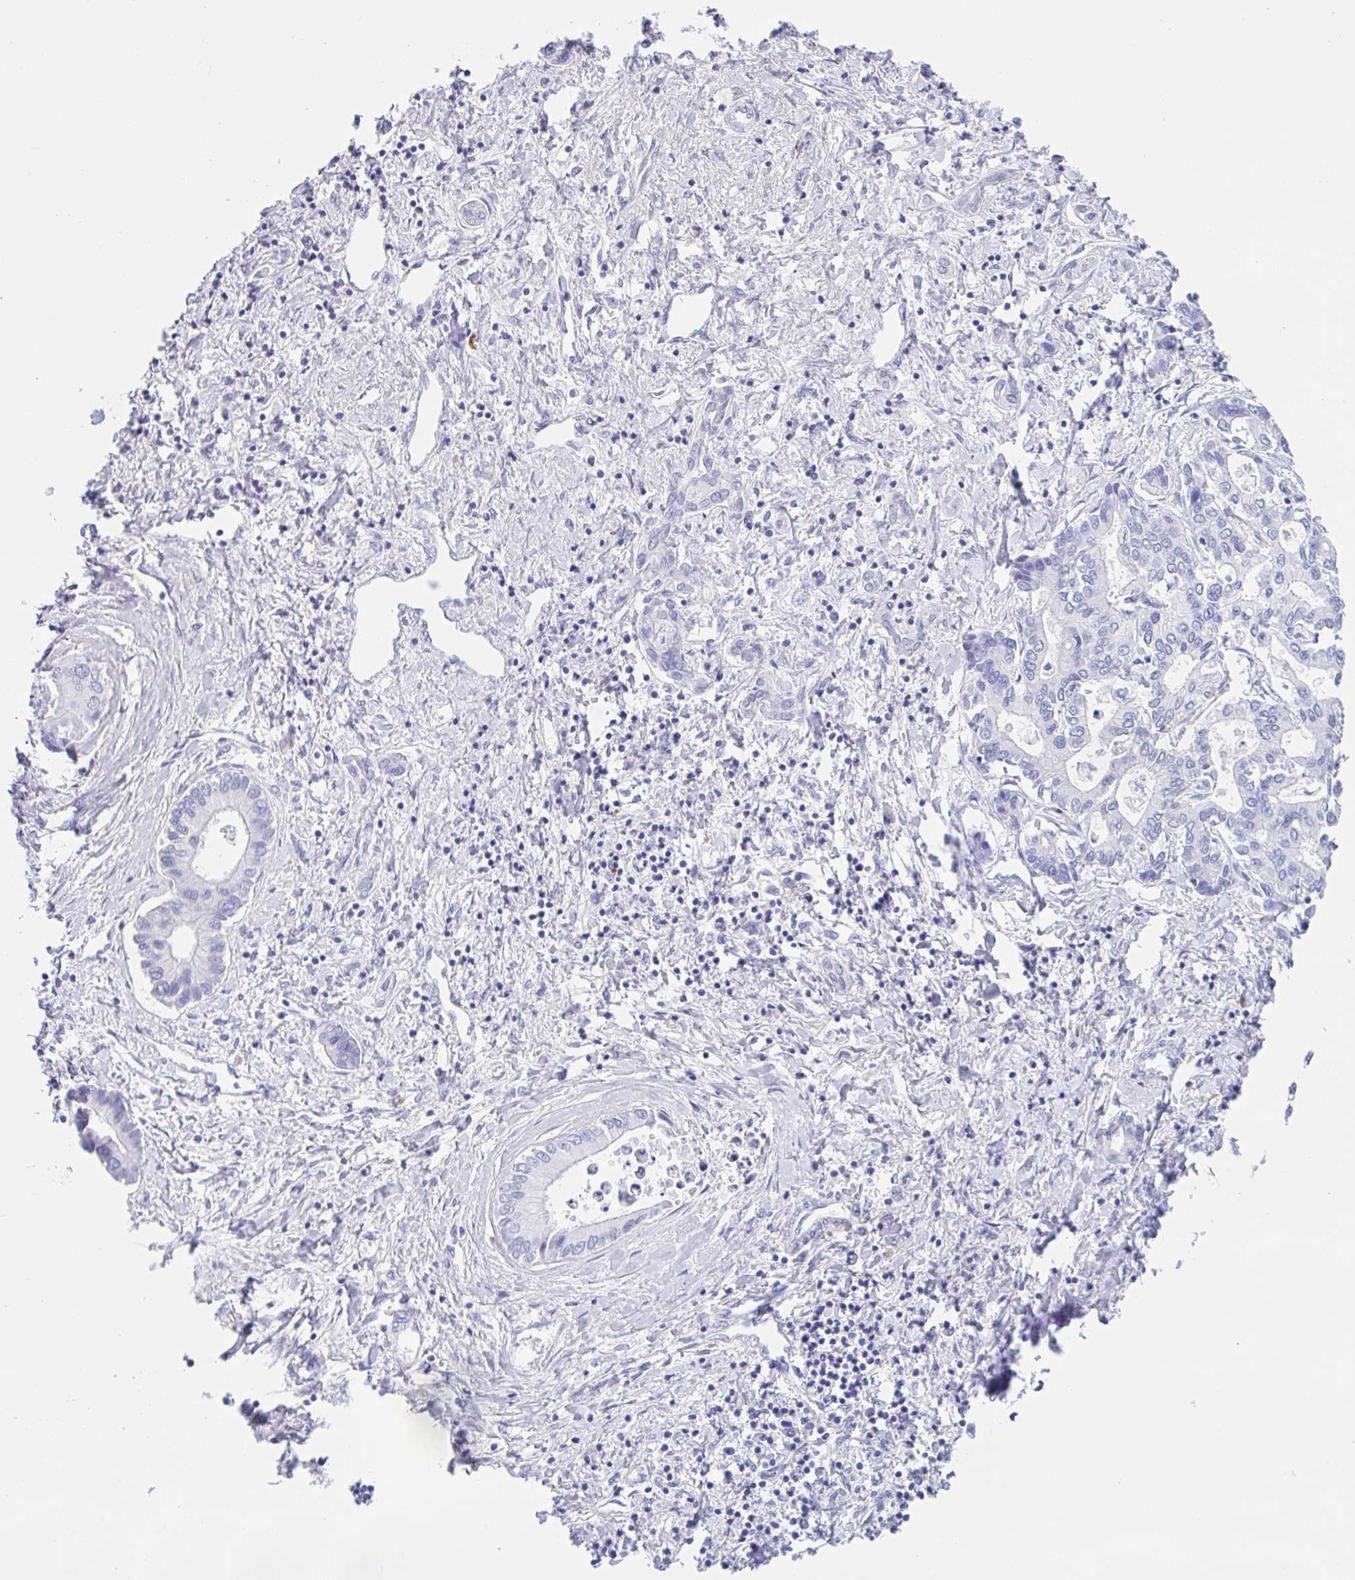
{"staining": {"intensity": "negative", "quantity": "none", "location": "none"}, "tissue": "liver cancer", "cell_type": "Tumor cells", "image_type": "cancer", "snomed": [{"axis": "morphology", "description": "Cholangiocarcinoma"}, {"axis": "topography", "description": "Liver"}], "caption": "Immunohistochemical staining of liver cancer shows no significant staining in tumor cells.", "gene": "ANKRD9", "patient": {"sex": "male", "age": 66}}